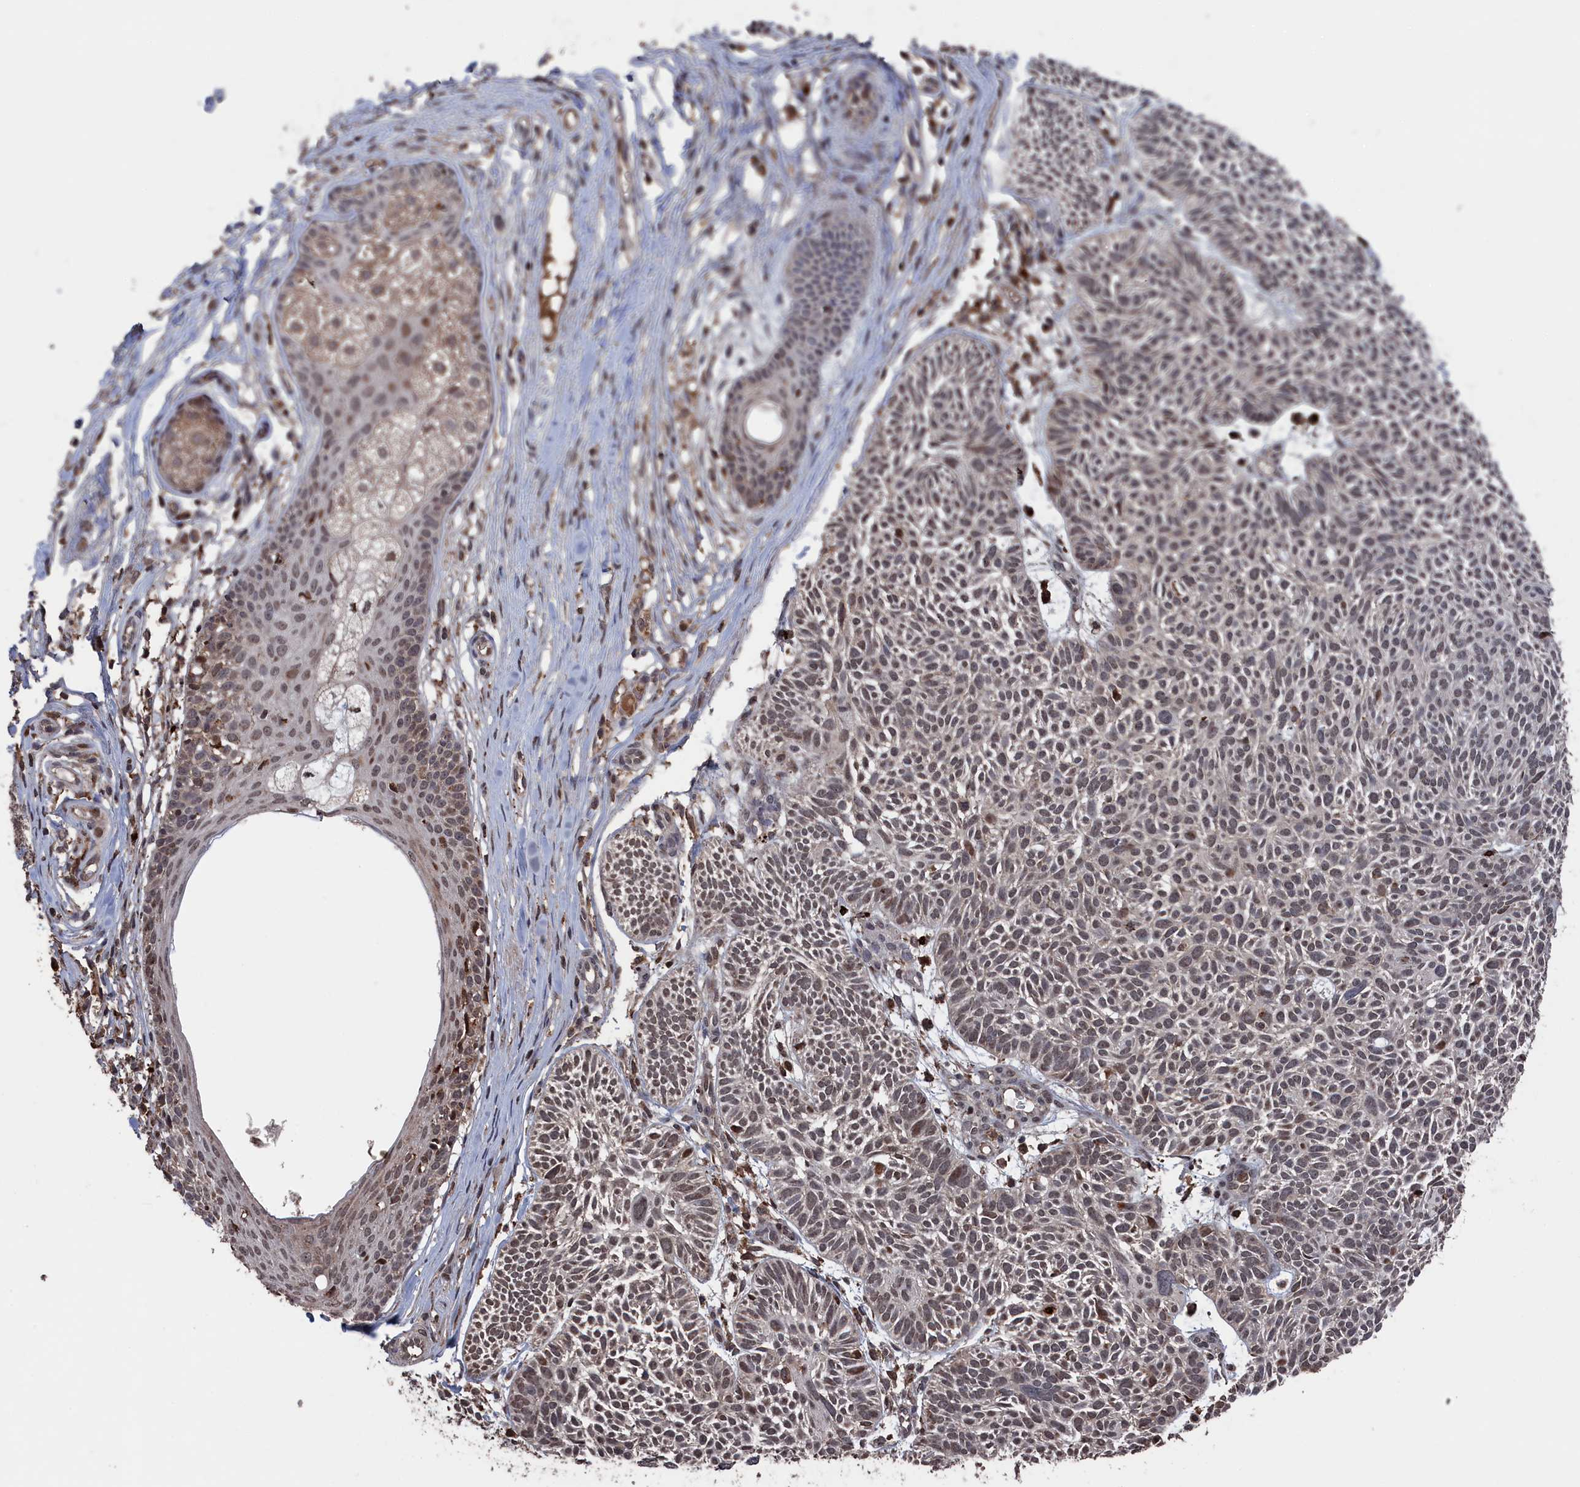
{"staining": {"intensity": "weak", "quantity": ">75%", "location": "nuclear"}, "tissue": "skin cancer", "cell_type": "Tumor cells", "image_type": "cancer", "snomed": [{"axis": "morphology", "description": "Basal cell carcinoma"}, {"axis": "topography", "description": "Skin"}], "caption": "Protein expression analysis of skin basal cell carcinoma reveals weak nuclear expression in approximately >75% of tumor cells. Using DAB (brown) and hematoxylin (blue) stains, captured at high magnification using brightfield microscopy.", "gene": "CEACAM21", "patient": {"sex": "male", "age": 69}}